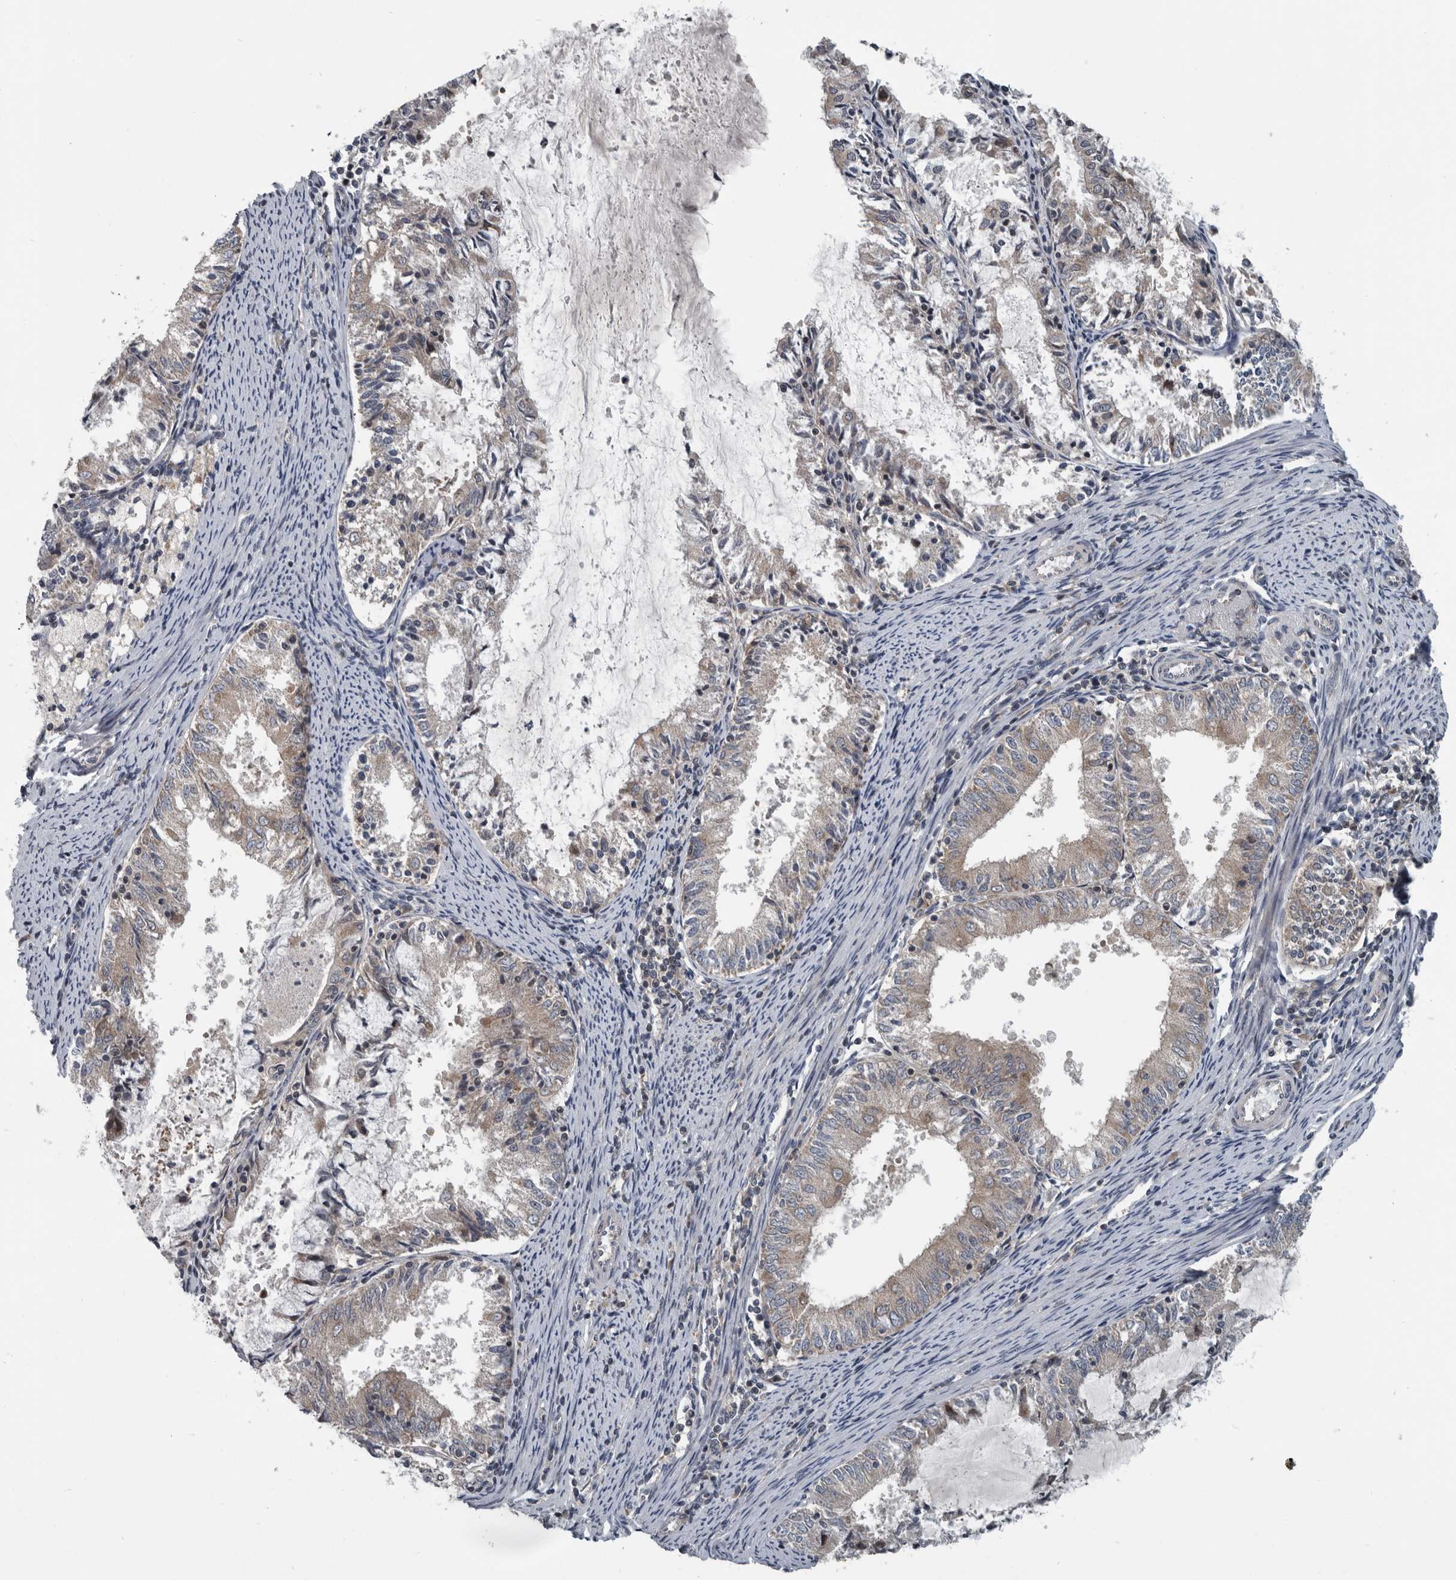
{"staining": {"intensity": "weak", "quantity": "25%-75%", "location": "cytoplasmic/membranous"}, "tissue": "endometrial cancer", "cell_type": "Tumor cells", "image_type": "cancer", "snomed": [{"axis": "morphology", "description": "Adenocarcinoma, NOS"}, {"axis": "topography", "description": "Endometrium"}], "caption": "Protein expression analysis of human endometrial cancer (adenocarcinoma) reveals weak cytoplasmic/membranous expression in approximately 25%-75% of tumor cells.", "gene": "TMEM199", "patient": {"sex": "female", "age": 57}}